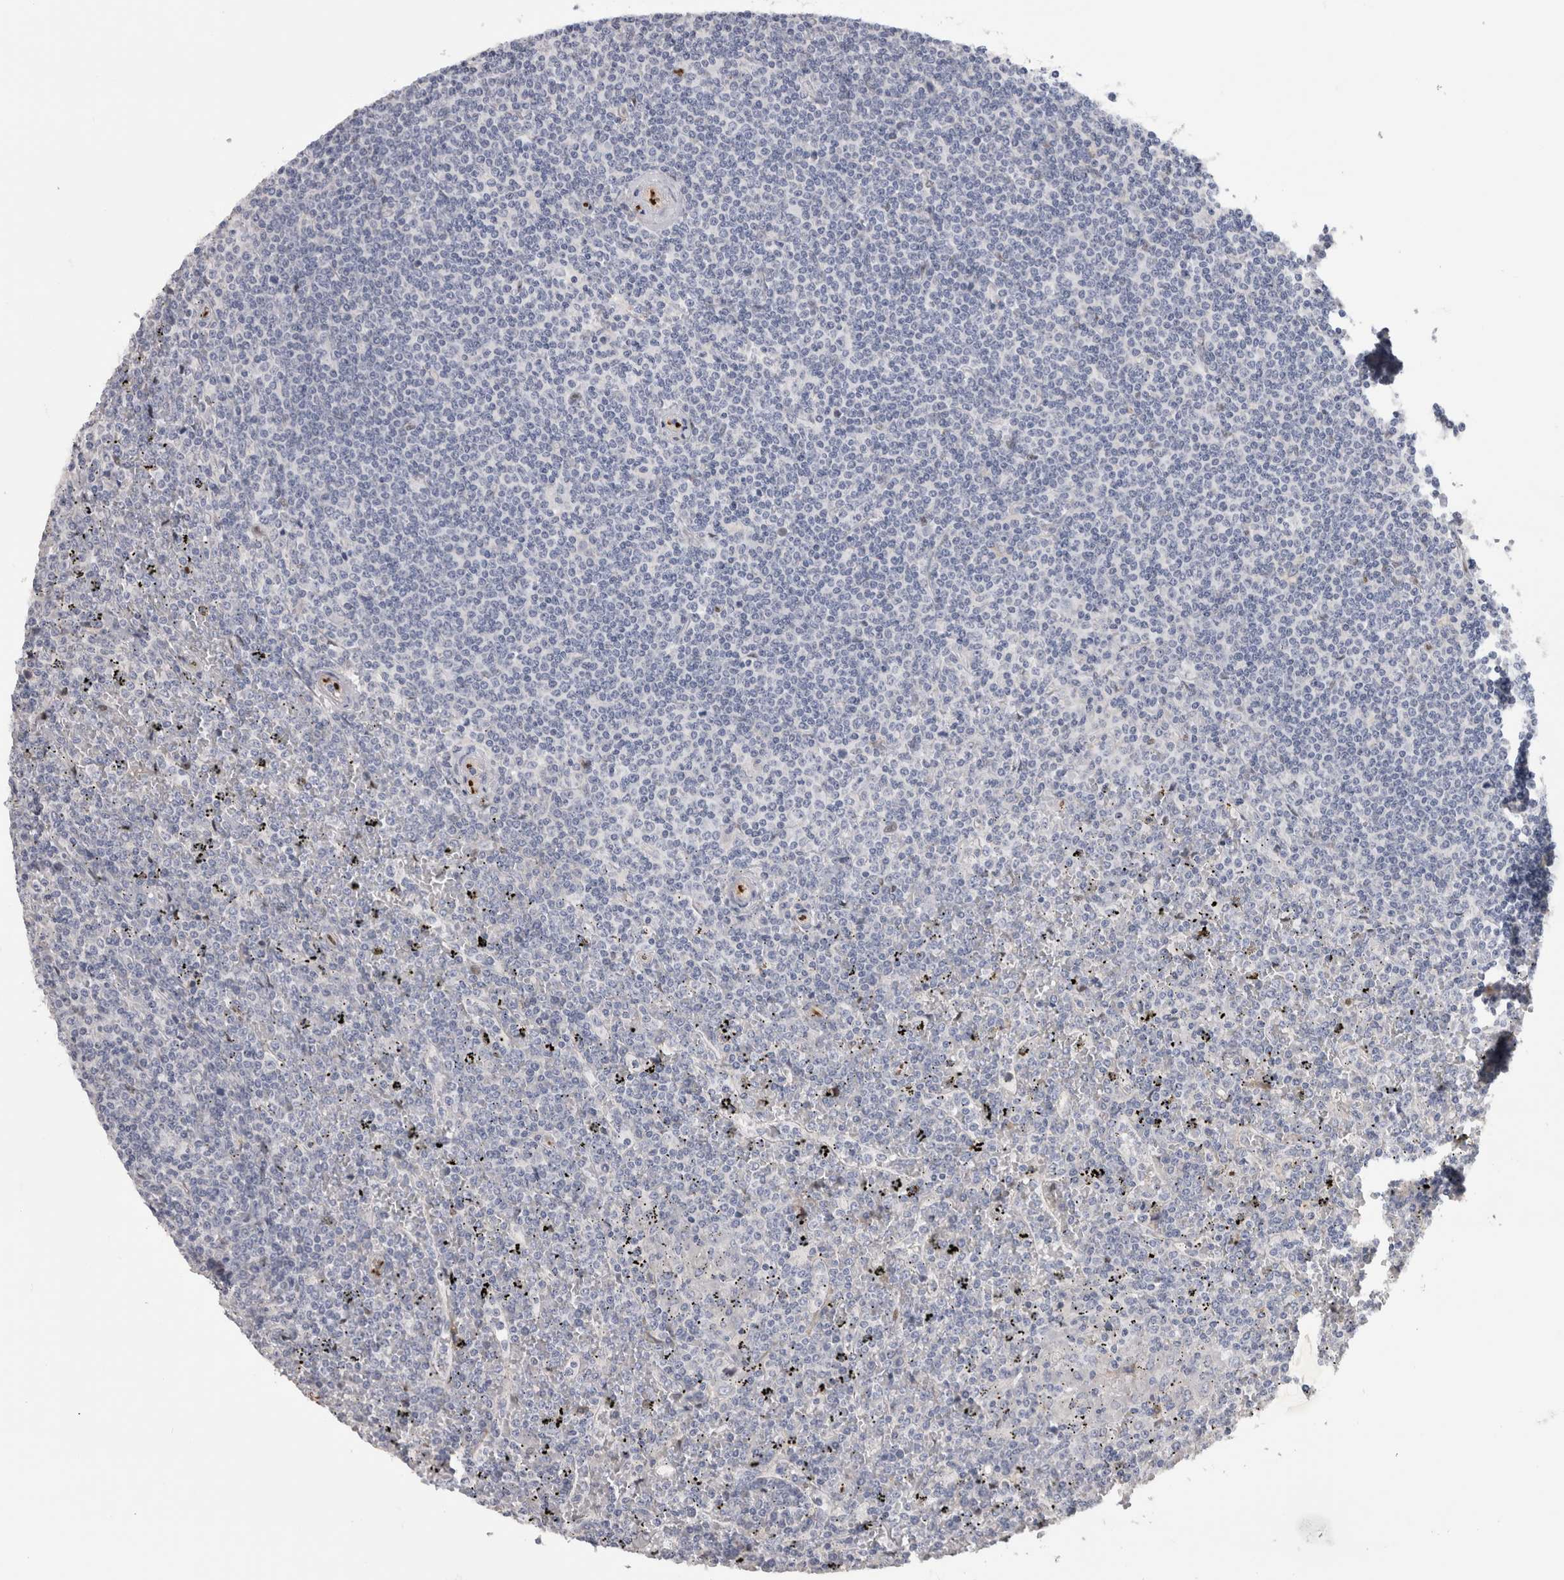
{"staining": {"intensity": "negative", "quantity": "none", "location": "none"}, "tissue": "lymphoma", "cell_type": "Tumor cells", "image_type": "cancer", "snomed": [{"axis": "morphology", "description": "Malignant lymphoma, non-Hodgkin's type, Low grade"}, {"axis": "topography", "description": "Spleen"}], "caption": "IHC histopathology image of neoplastic tissue: human lymphoma stained with DAB (3,3'-diaminobenzidine) displays no significant protein expression in tumor cells.", "gene": "IL33", "patient": {"sex": "female", "age": 19}}